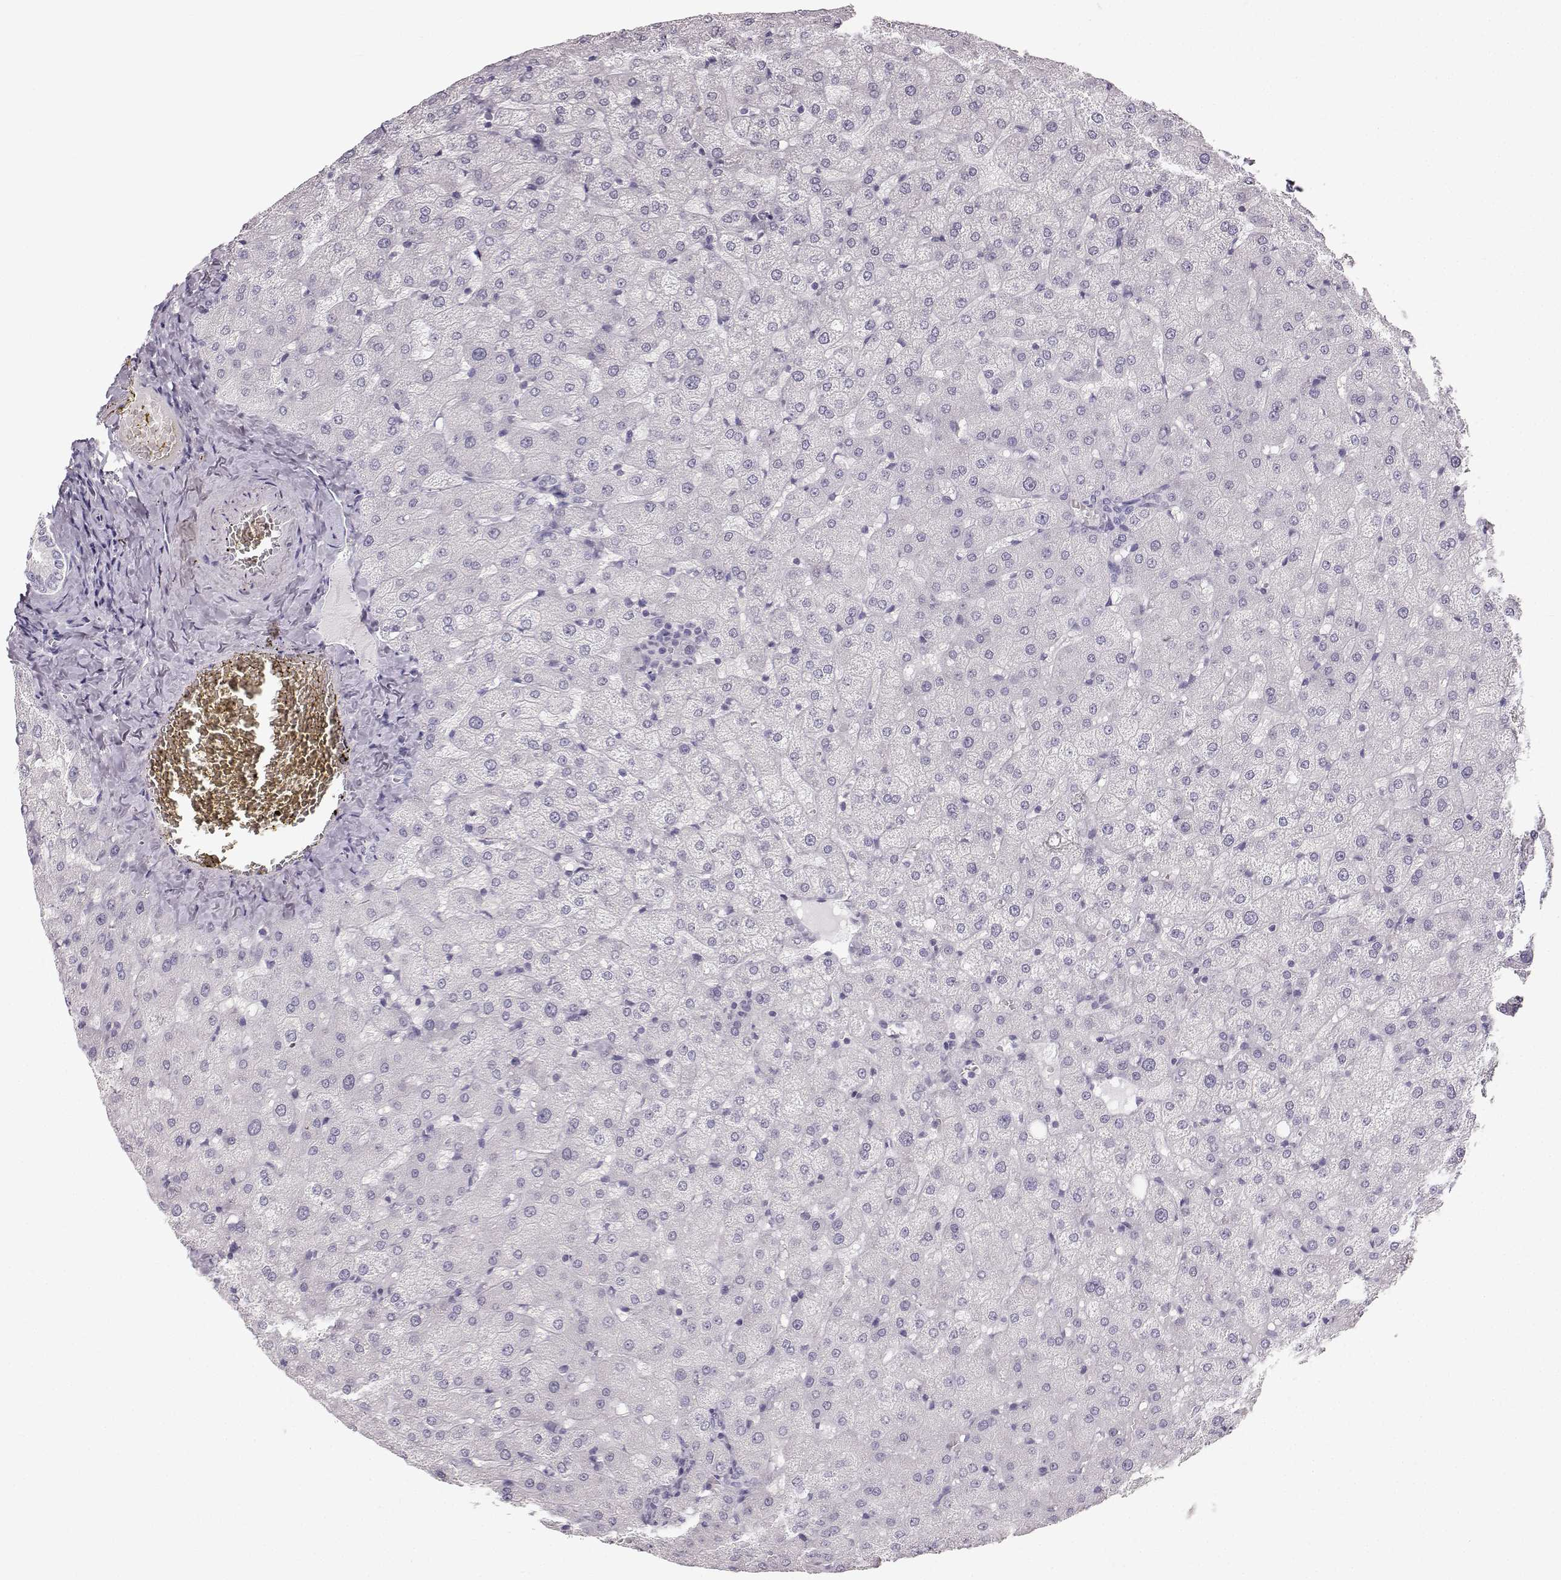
{"staining": {"intensity": "negative", "quantity": "none", "location": "none"}, "tissue": "liver", "cell_type": "Cholangiocytes", "image_type": "normal", "snomed": [{"axis": "morphology", "description": "Normal tissue, NOS"}, {"axis": "topography", "description": "Liver"}], "caption": "This is a photomicrograph of immunohistochemistry (IHC) staining of normal liver, which shows no staining in cholangiocytes. (DAB (3,3'-diaminobenzidine) immunohistochemistry (IHC) with hematoxylin counter stain).", "gene": "OIP5", "patient": {"sex": "female", "age": 50}}